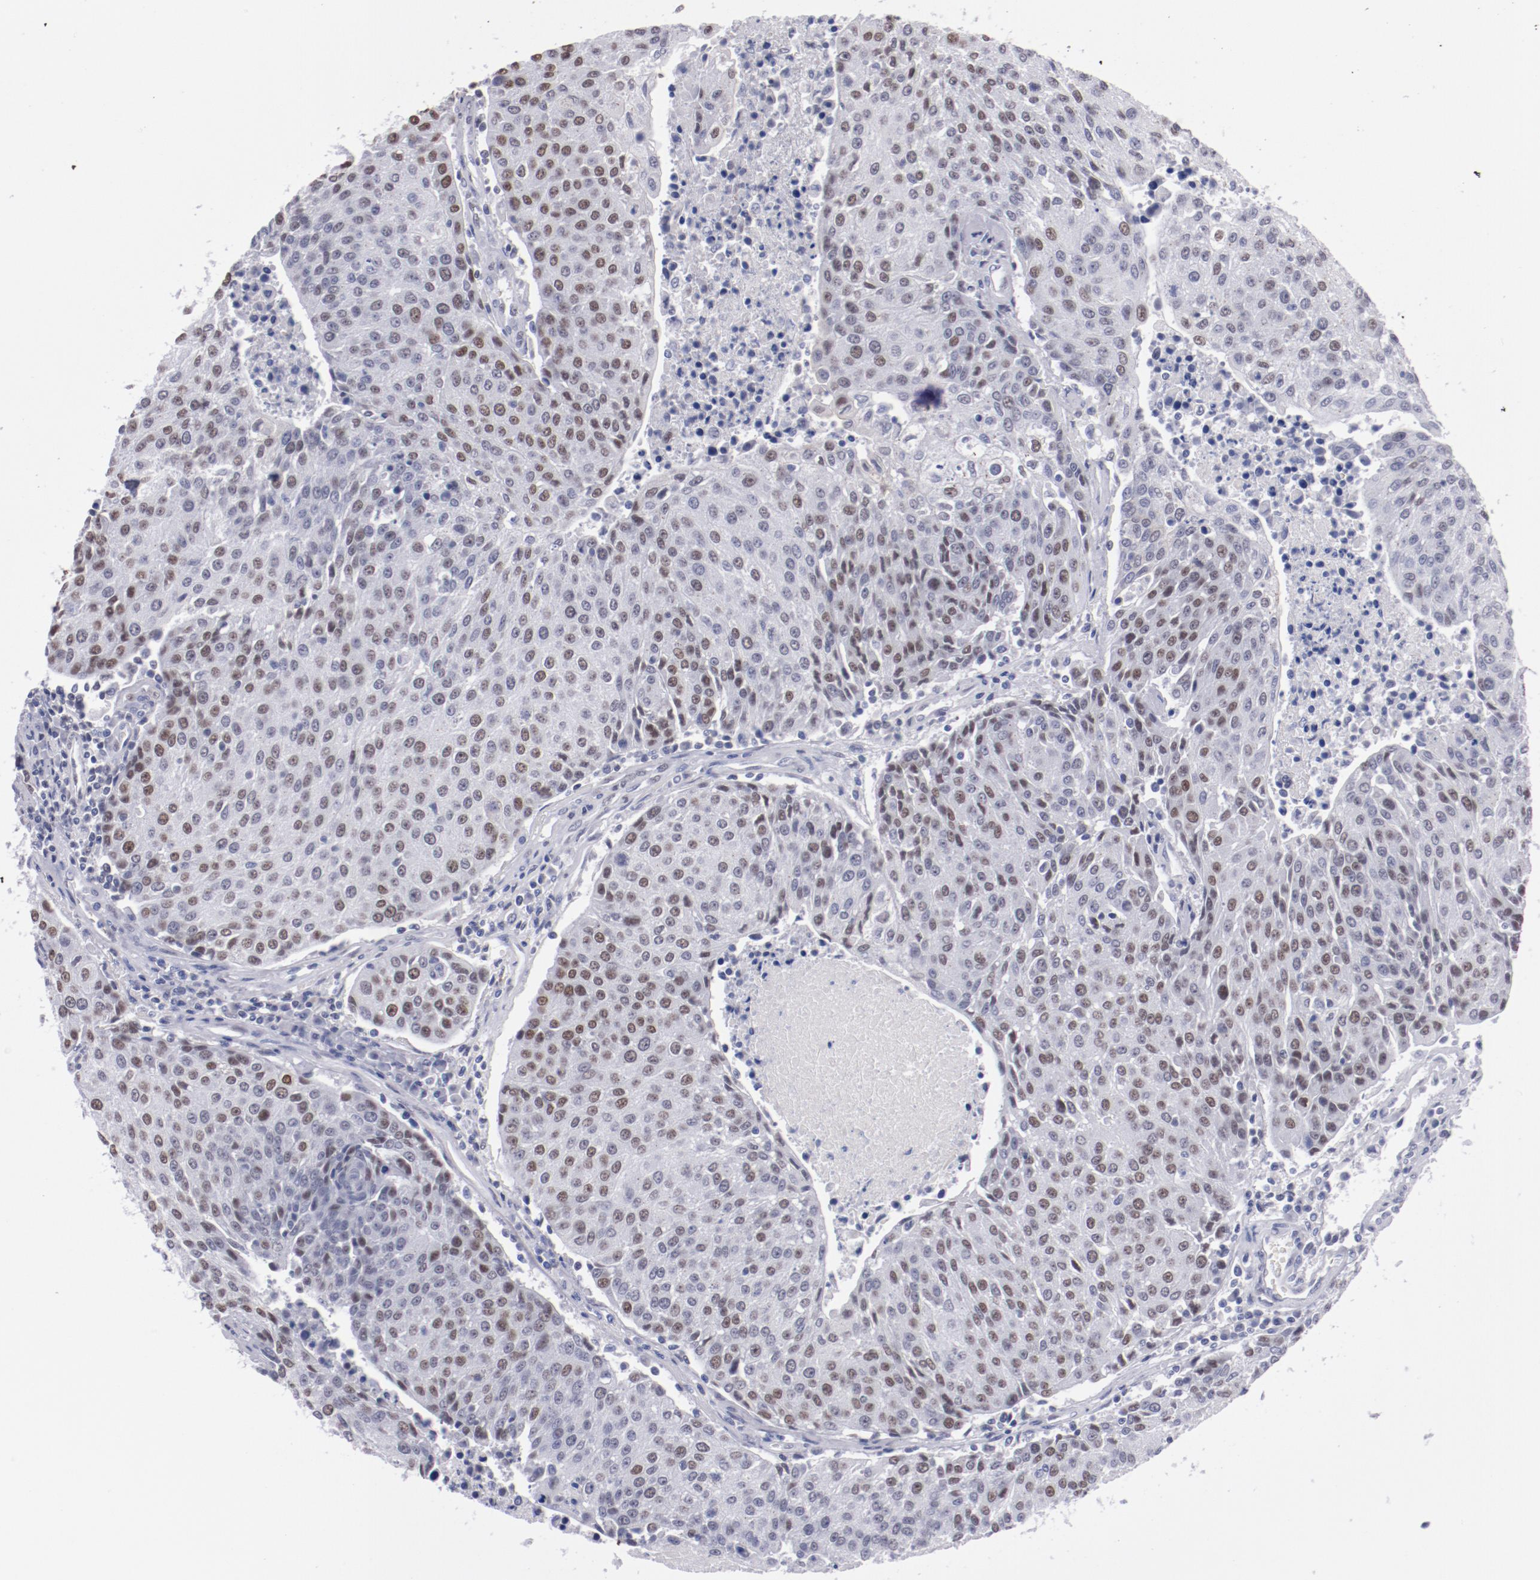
{"staining": {"intensity": "moderate", "quantity": "25%-75%", "location": "nuclear"}, "tissue": "urothelial cancer", "cell_type": "Tumor cells", "image_type": "cancer", "snomed": [{"axis": "morphology", "description": "Urothelial carcinoma, High grade"}, {"axis": "topography", "description": "Urinary bladder"}], "caption": "An immunohistochemistry micrograph of neoplastic tissue is shown. Protein staining in brown highlights moderate nuclear positivity in urothelial cancer within tumor cells. (brown staining indicates protein expression, while blue staining denotes nuclei).", "gene": "HNF1B", "patient": {"sex": "female", "age": 85}}